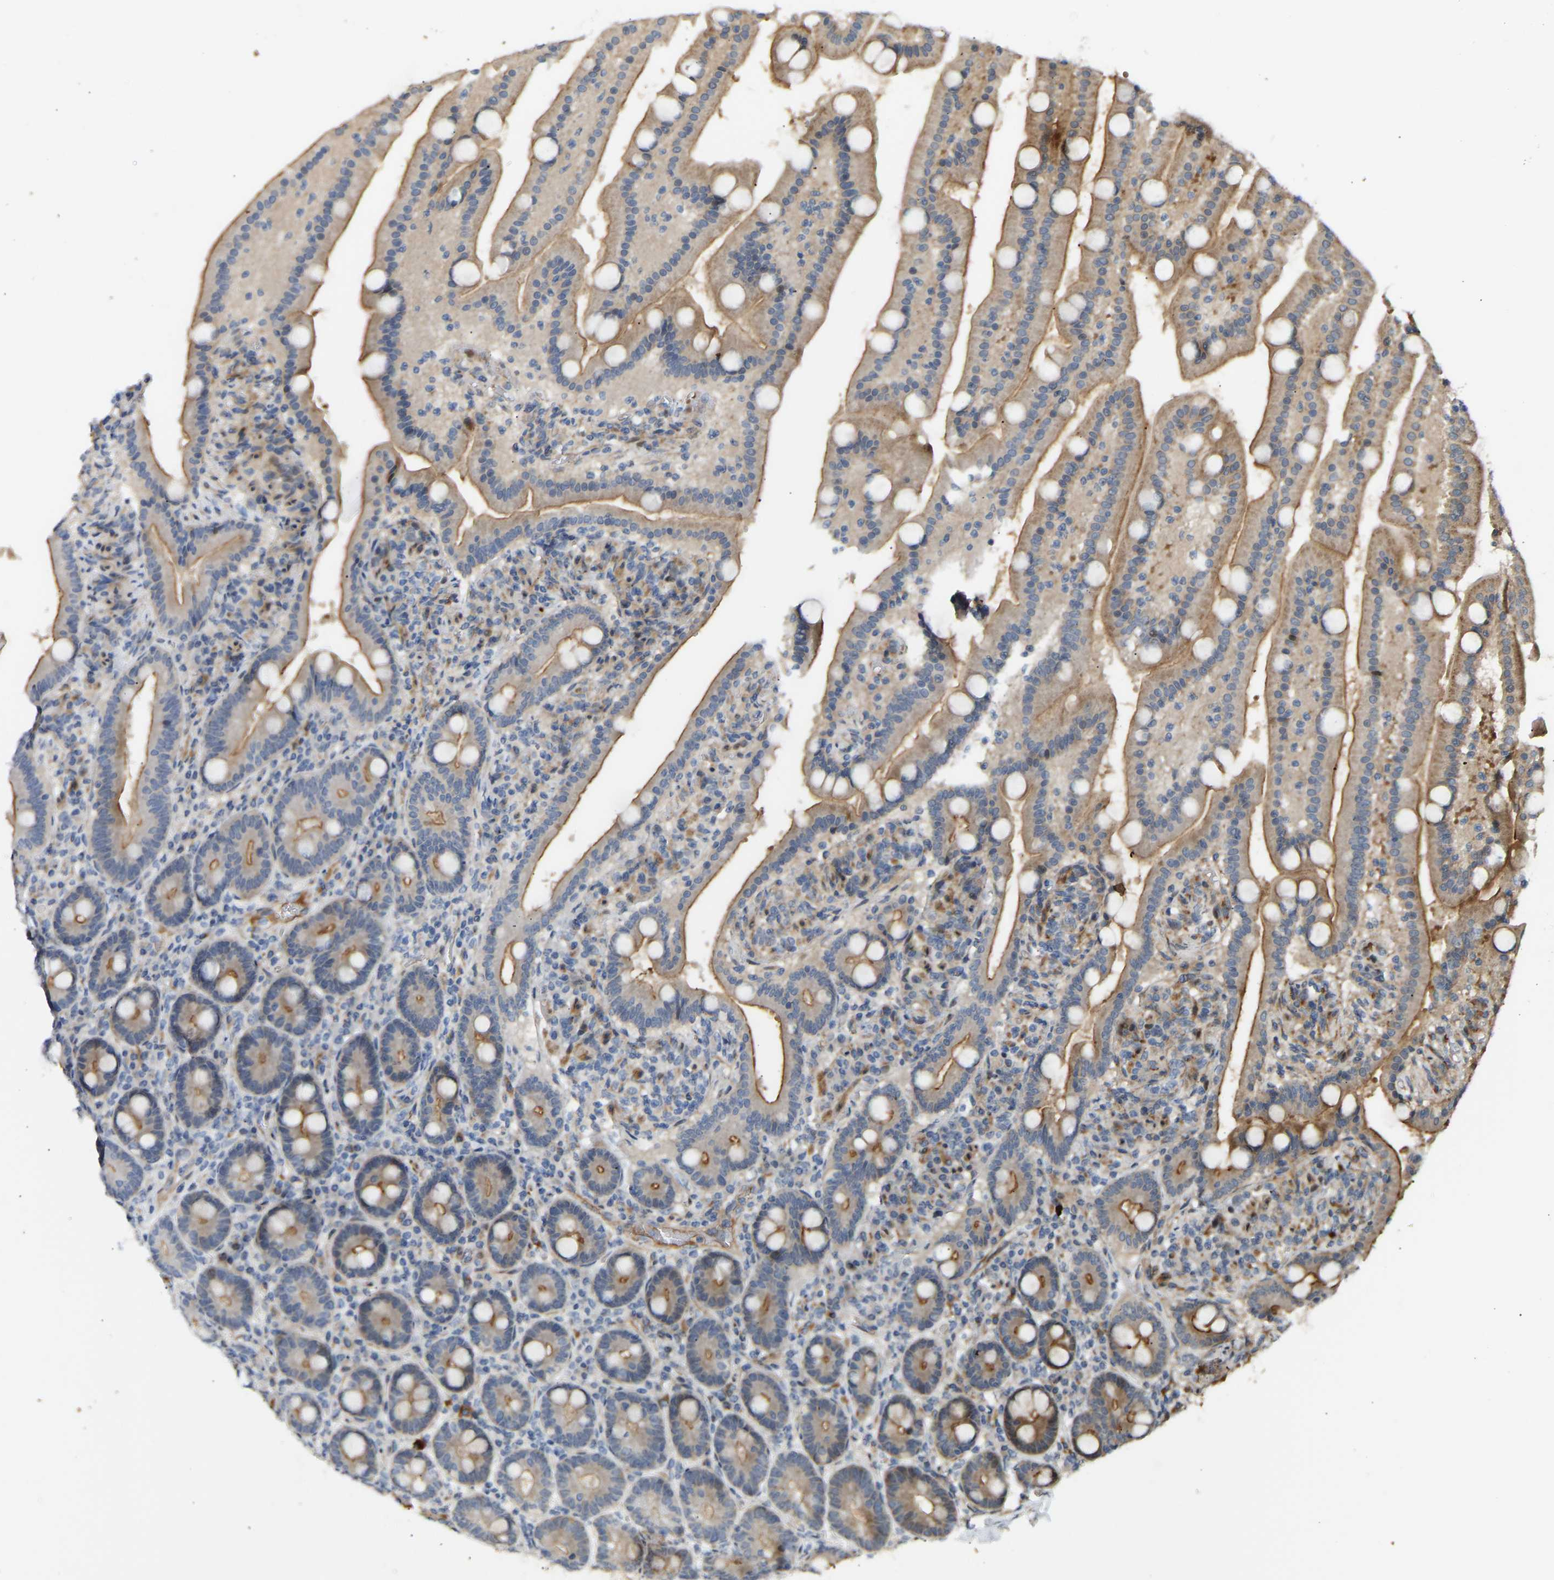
{"staining": {"intensity": "strong", "quantity": ">75%", "location": "cytoplasmic/membranous"}, "tissue": "duodenum", "cell_type": "Glandular cells", "image_type": "normal", "snomed": [{"axis": "morphology", "description": "Normal tissue, NOS"}, {"axis": "topography", "description": "Duodenum"}], "caption": "Glandular cells demonstrate high levels of strong cytoplasmic/membranous expression in approximately >75% of cells in benign human duodenum. (DAB (3,3'-diaminobenzidine) = brown stain, brightfield microscopy at high magnification).", "gene": "POGLUT2", "patient": {"sex": "male", "age": 54}}